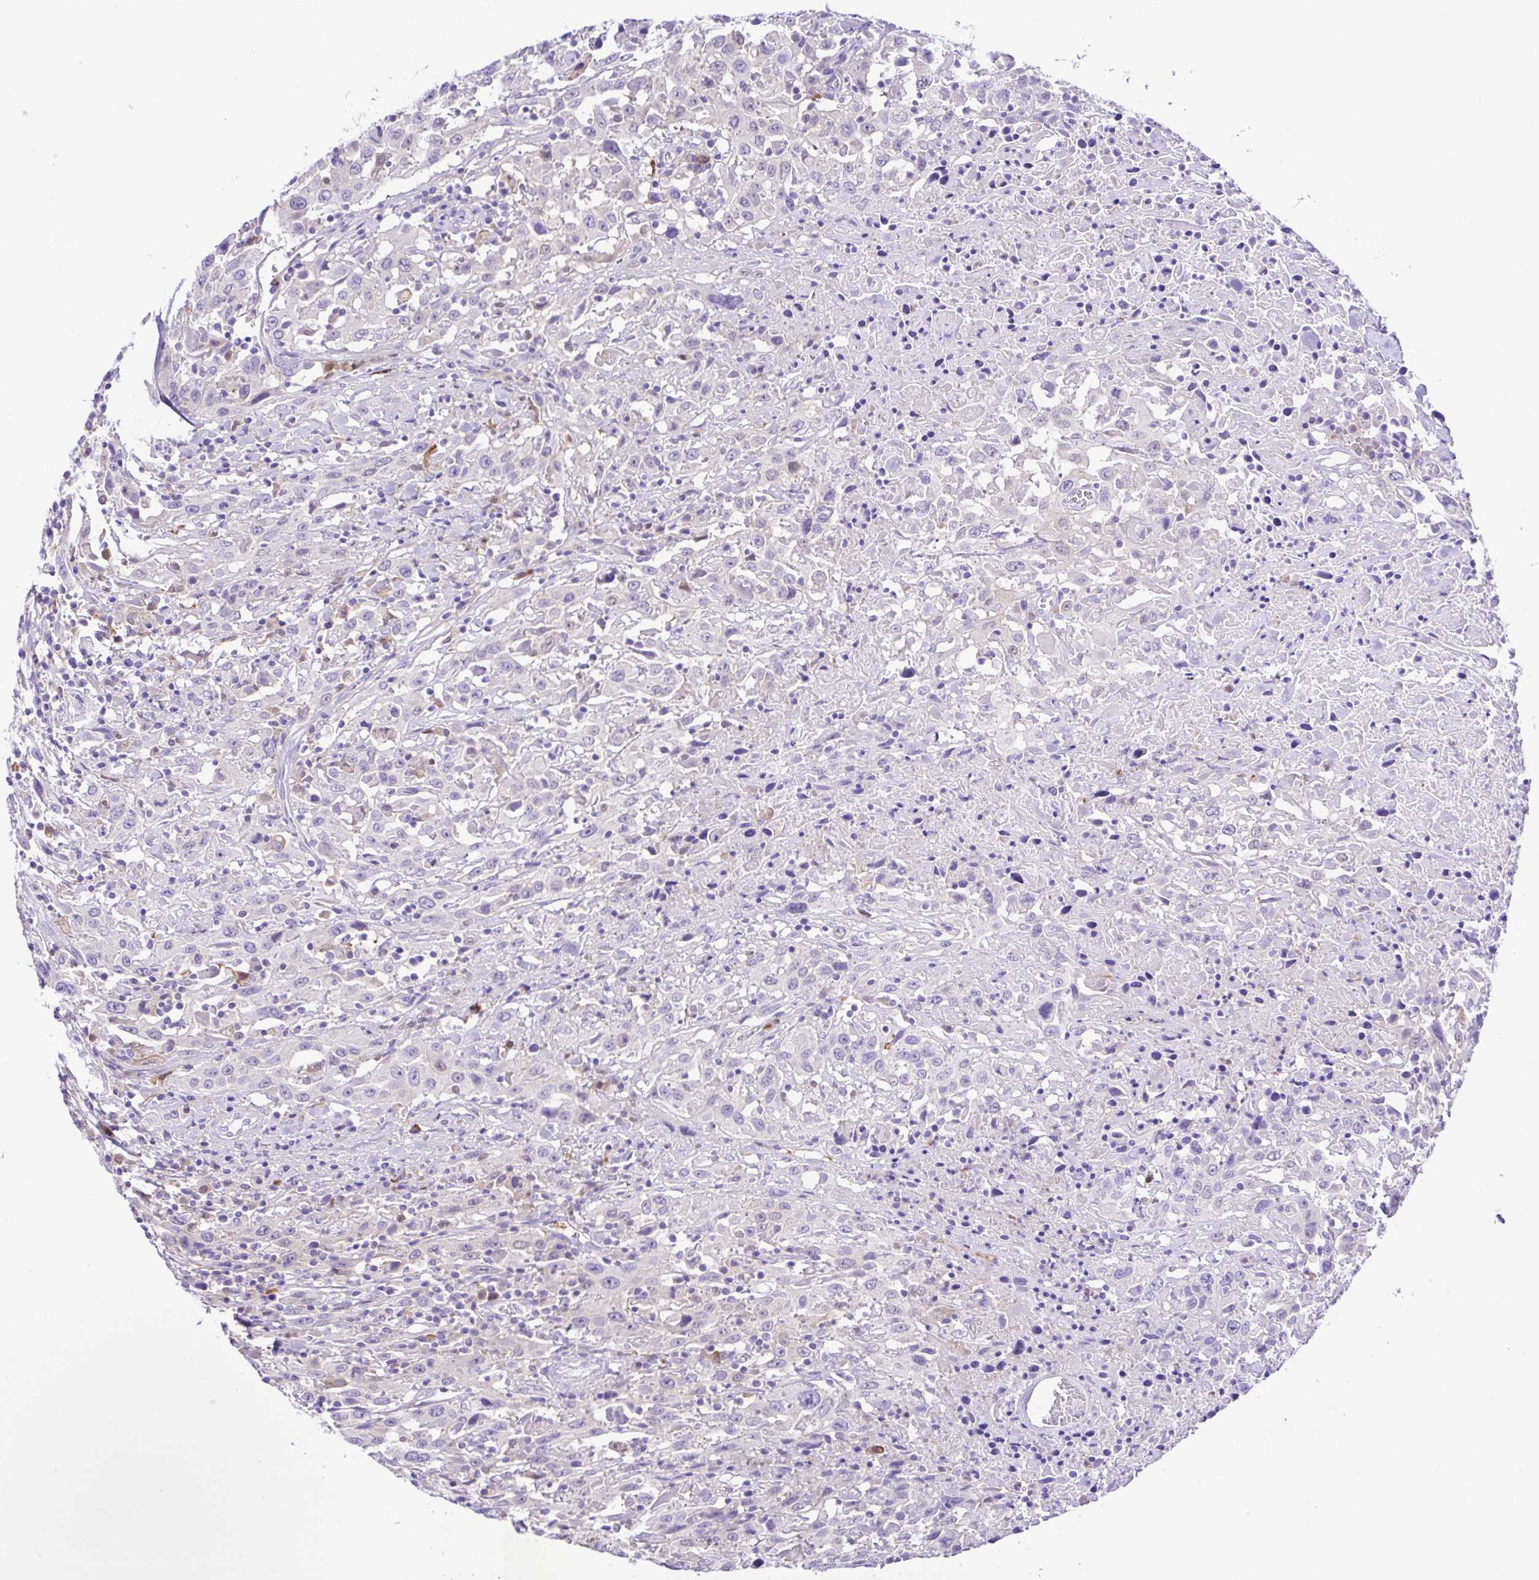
{"staining": {"intensity": "negative", "quantity": "none", "location": "none"}, "tissue": "urothelial cancer", "cell_type": "Tumor cells", "image_type": "cancer", "snomed": [{"axis": "morphology", "description": "Urothelial carcinoma, High grade"}, {"axis": "topography", "description": "Urinary bladder"}], "caption": "A micrograph of human high-grade urothelial carcinoma is negative for staining in tumor cells.", "gene": "GPR17", "patient": {"sex": "male", "age": 61}}